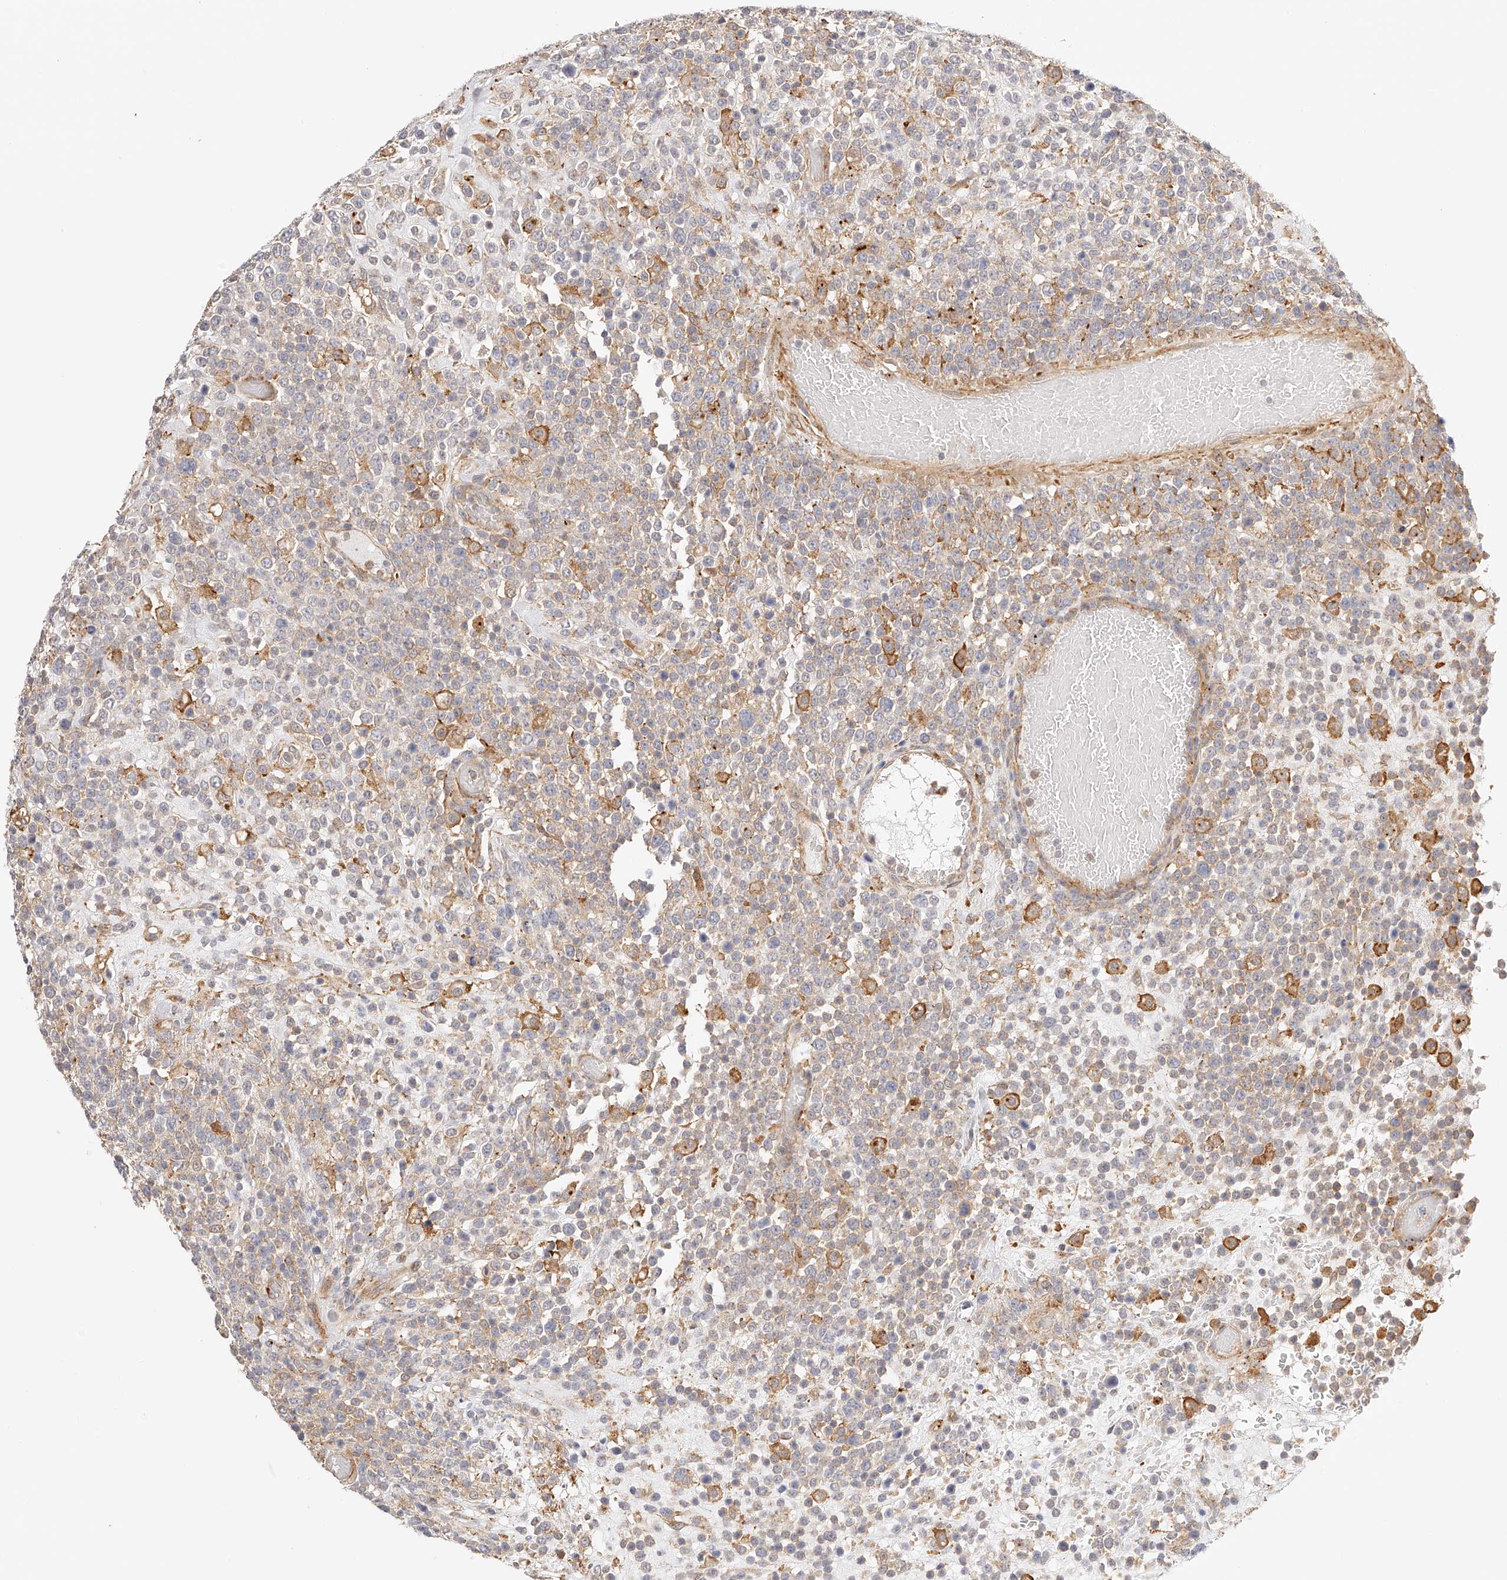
{"staining": {"intensity": "weak", "quantity": "25%-75%", "location": "cytoplasmic/membranous"}, "tissue": "lymphoma", "cell_type": "Tumor cells", "image_type": "cancer", "snomed": [{"axis": "morphology", "description": "Malignant lymphoma, non-Hodgkin's type, High grade"}, {"axis": "topography", "description": "Colon"}], "caption": "A low amount of weak cytoplasmic/membranous staining is identified in approximately 25%-75% of tumor cells in lymphoma tissue.", "gene": "SYNC", "patient": {"sex": "female", "age": 53}}